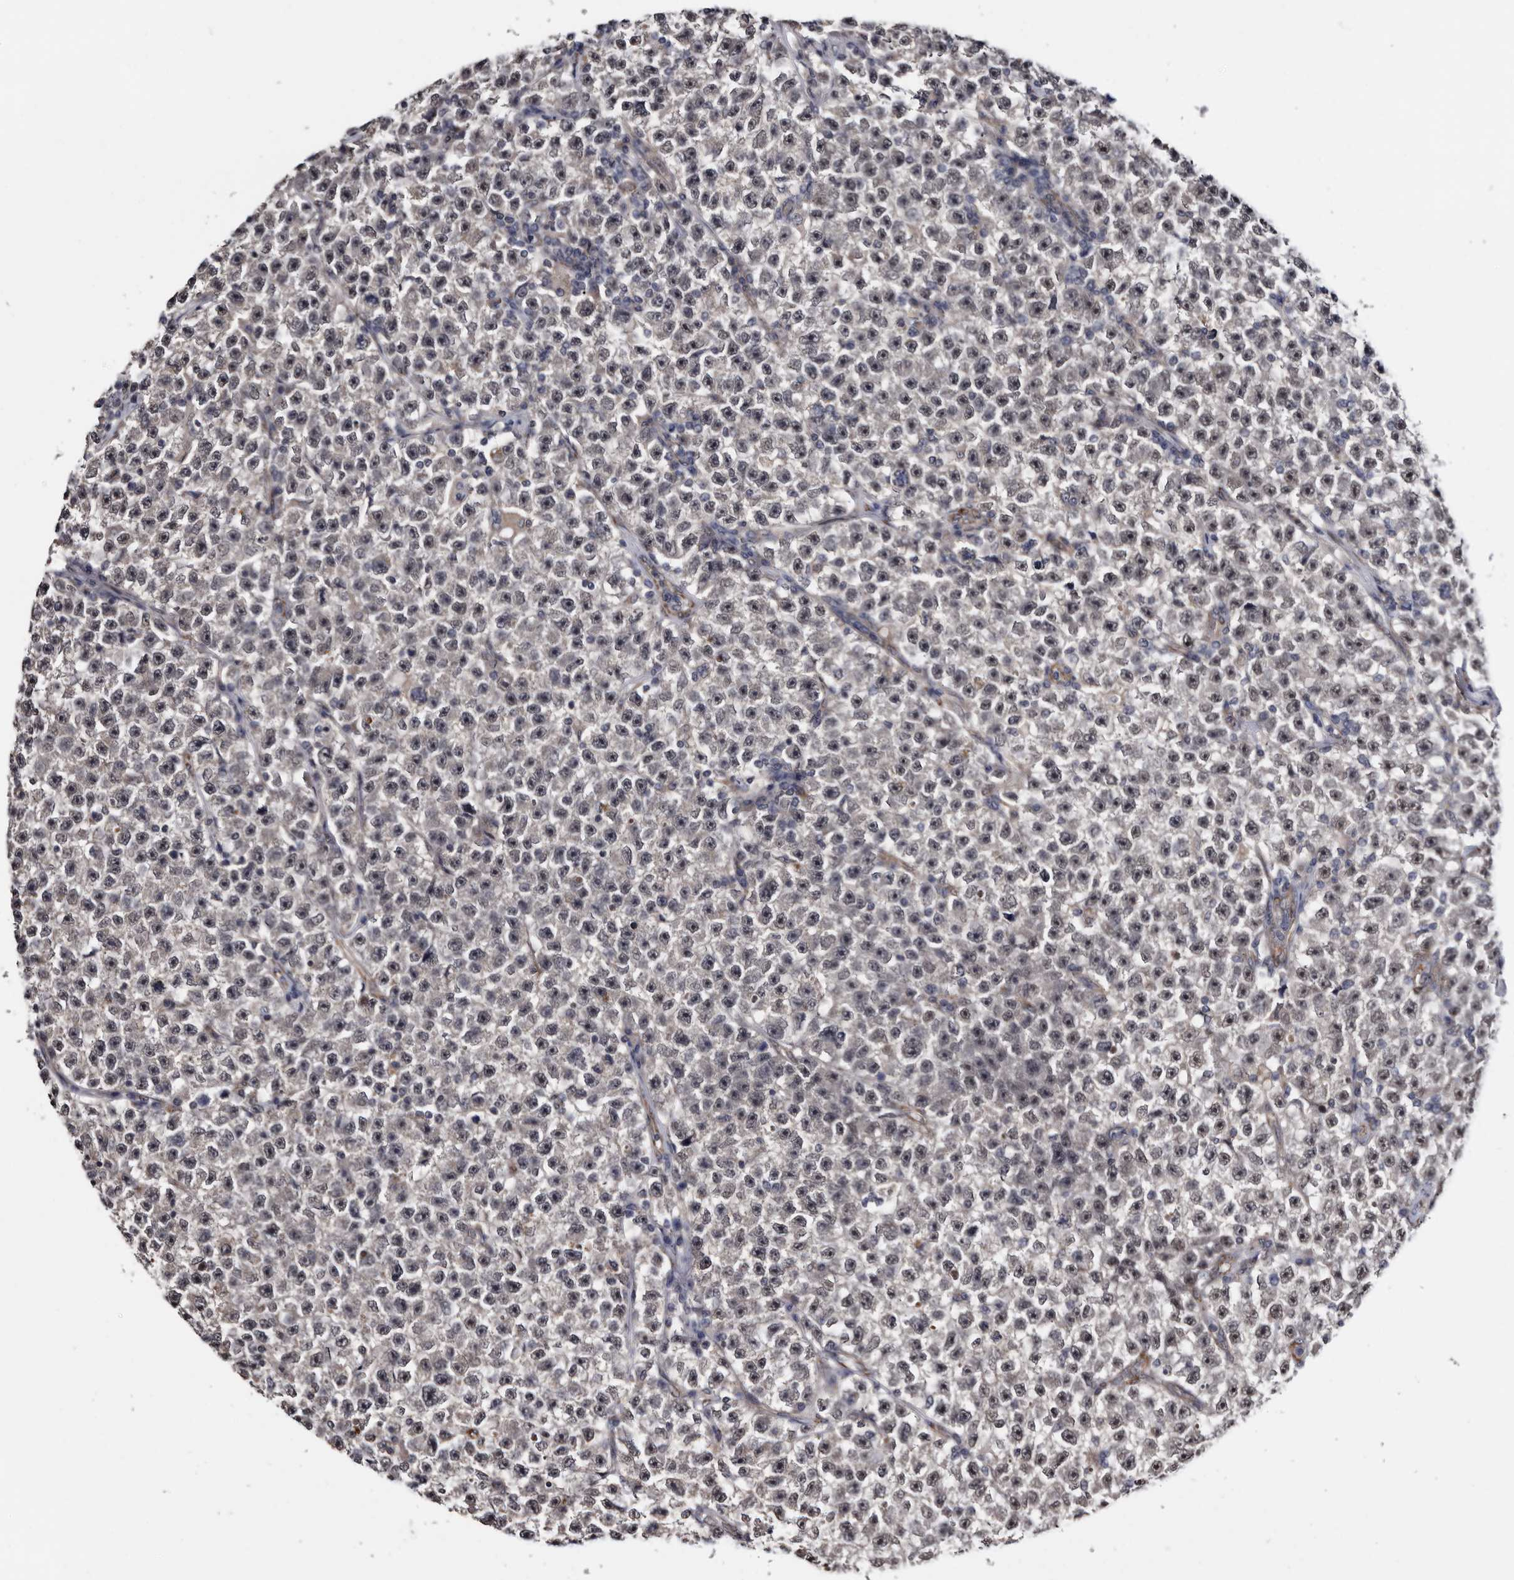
{"staining": {"intensity": "weak", "quantity": "<25%", "location": "cytoplasmic/membranous,nuclear"}, "tissue": "testis cancer", "cell_type": "Tumor cells", "image_type": "cancer", "snomed": [{"axis": "morphology", "description": "Seminoma, NOS"}, {"axis": "topography", "description": "Testis"}], "caption": "IHC micrograph of human seminoma (testis) stained for a protein (brown), which displays no staining in tumor cells.", "gene": "ARMCX2", "patient": {"sex": "male", "age": 22}}